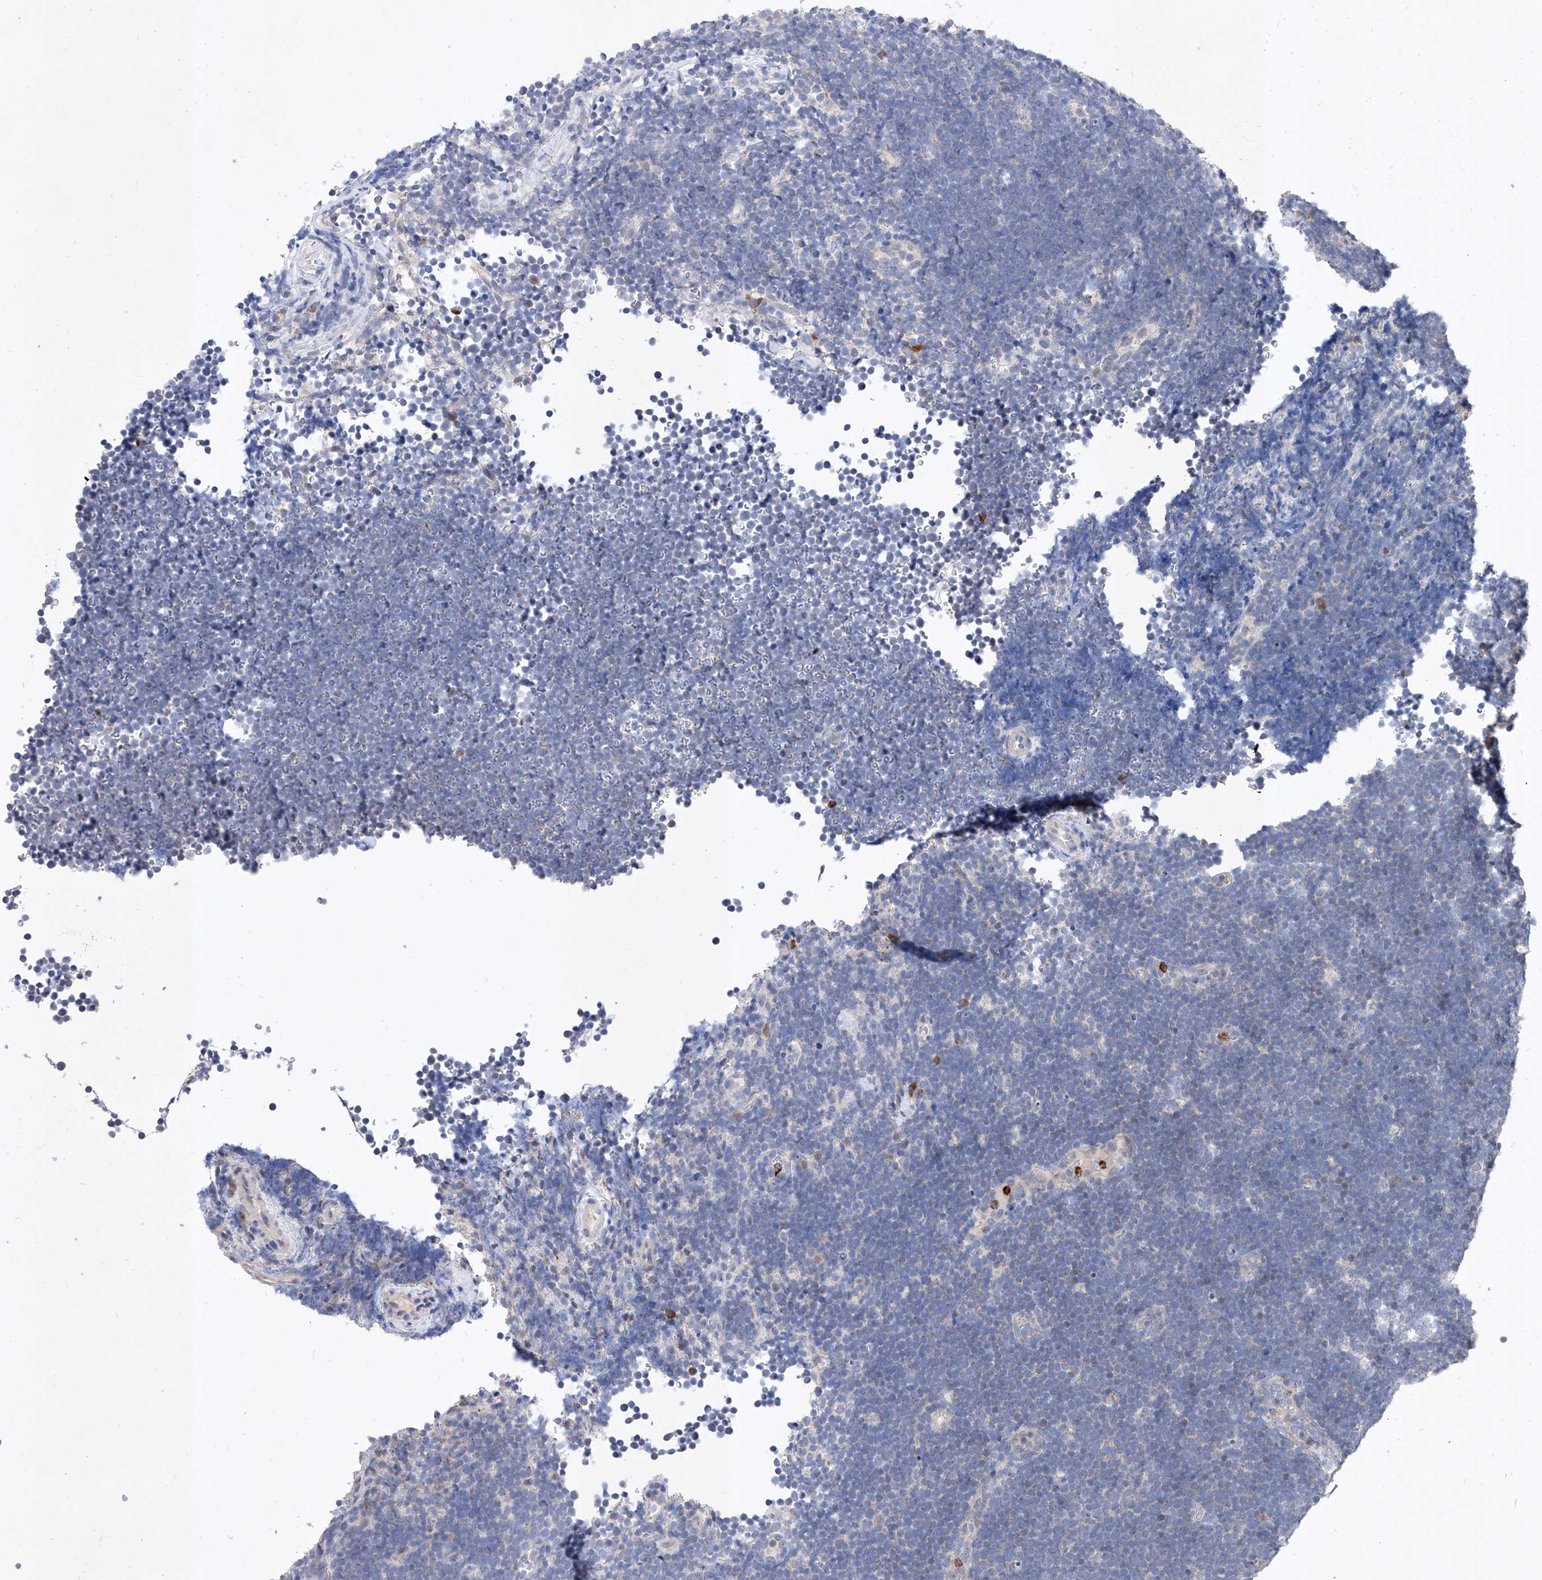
{"staining": {"intensity": "negative", "quantity": "none", "location": "none"}, "tissue": "lymphoma", "cell_type": "Tumor cells", "image_type": "cancer", "snomed": [{"axis": "morphology", "description": "Malignant lymphoma, non-Hodgkin's type, High grade"}, {"axis": "topography", "description": "Lymph node"}], "caption": "A photomicrograph of lymphoma stained for a protein demonstrates no brown staining in tumor cells.", "gene": "MFSD4B", "patient": {"sex": "male", "age": 13}}